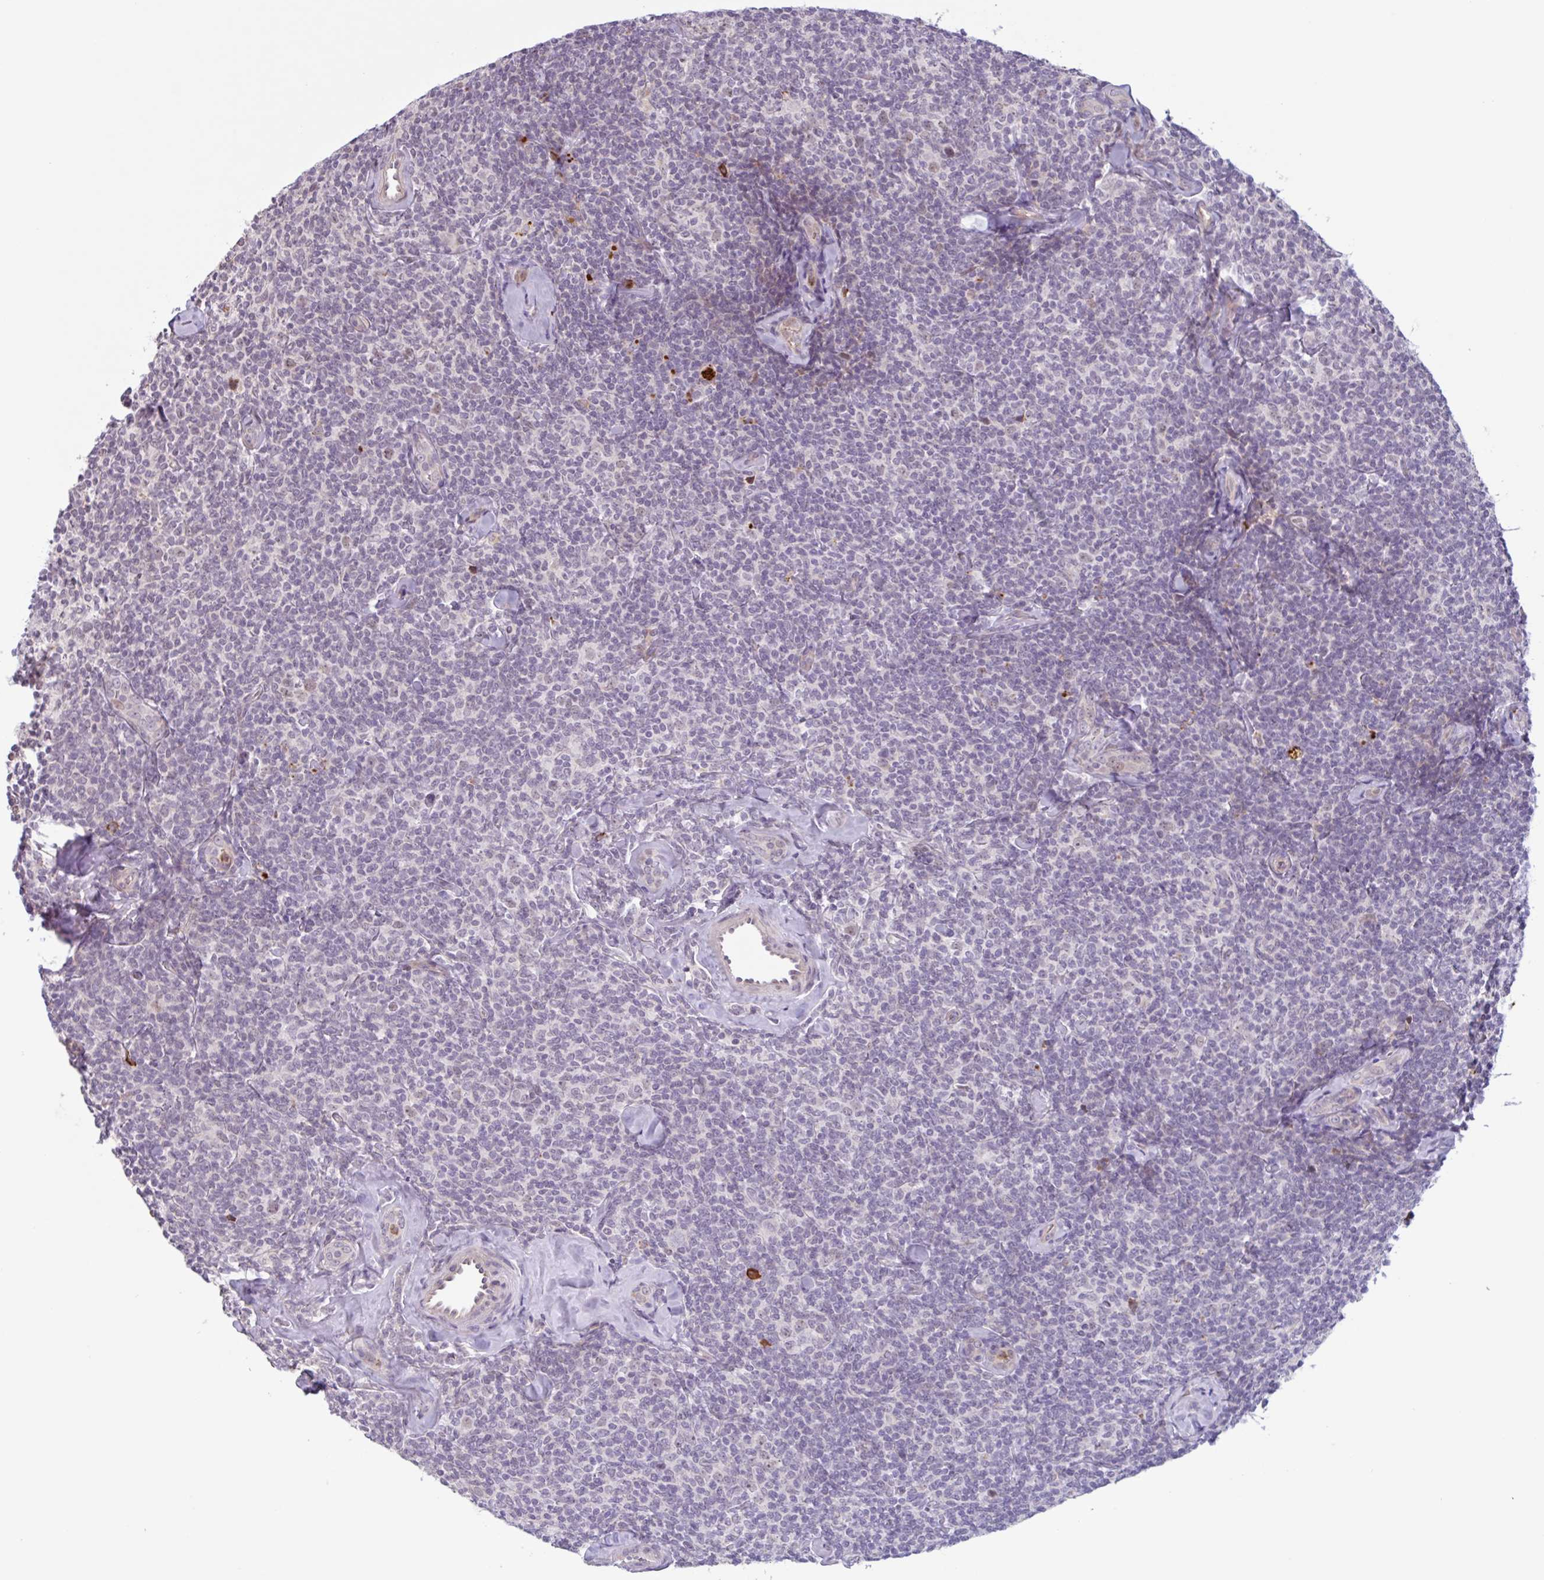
{"staining": {"intensity": "negative", "quantity": "none", "location": "none"}, "tissue": "lymphoma", "cell_type": "Tumor cells", "image_type": "cancer", "snomed": [{"axis": "morphology", "description": "Malignant lymphoma, non-Hodgkin's type, Low grade"}, {"axis": "topography", "description": "Lymph node"}], "caption": "The image displays no staining of tumor cells in malignant lymphoma, non-Hodgkin's type (low-grade).", "gene": "TAF1D", "patient": {"sex": "female", "age": 56}}